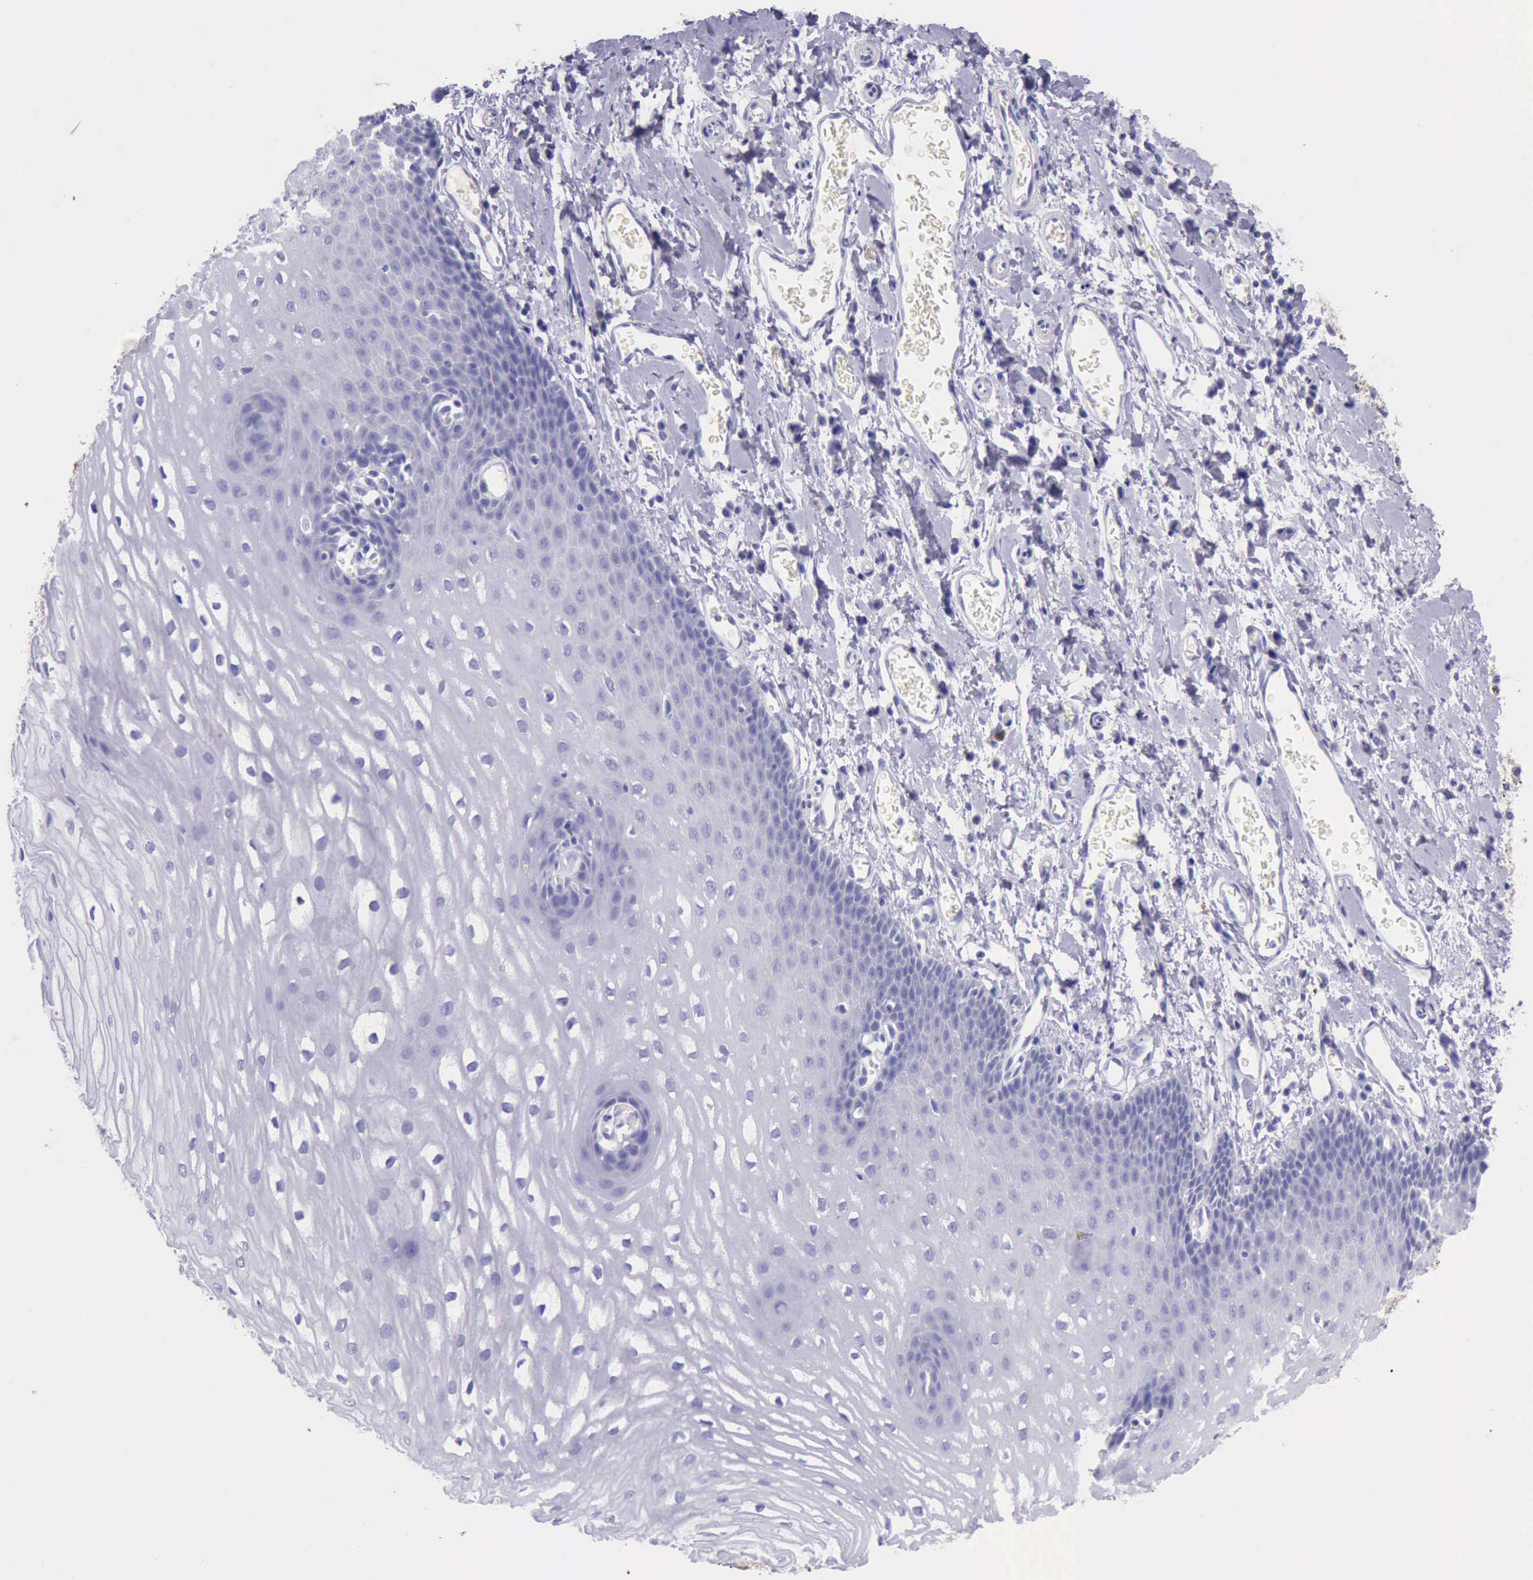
{"staining": {"intensity": "negative", "quantity": "none", "location": "none"}, "tissue": "esophagus", "cell_type": "Squamous epithelial cells", "image_type": "normal", "snomed": [{"axis": "morphology", "description": "Normal tissue, NOS"}, {"axis": "topography", "description": "Esophagus"}], "caption": "Immunohistochemistry photomicrograph of benign esophagus: human esophagus stained with DAB (3,3'-diaminobenzidine) demonstrates no significant protein positivity in squamous epithelial cells. (DAB (3,3'-diaminobenzidine) immunohistochemistry visualized using brightfield microscopy, high magnification).", "gene": "KRT8", "patient": {"sex": "male", "age": 70}}